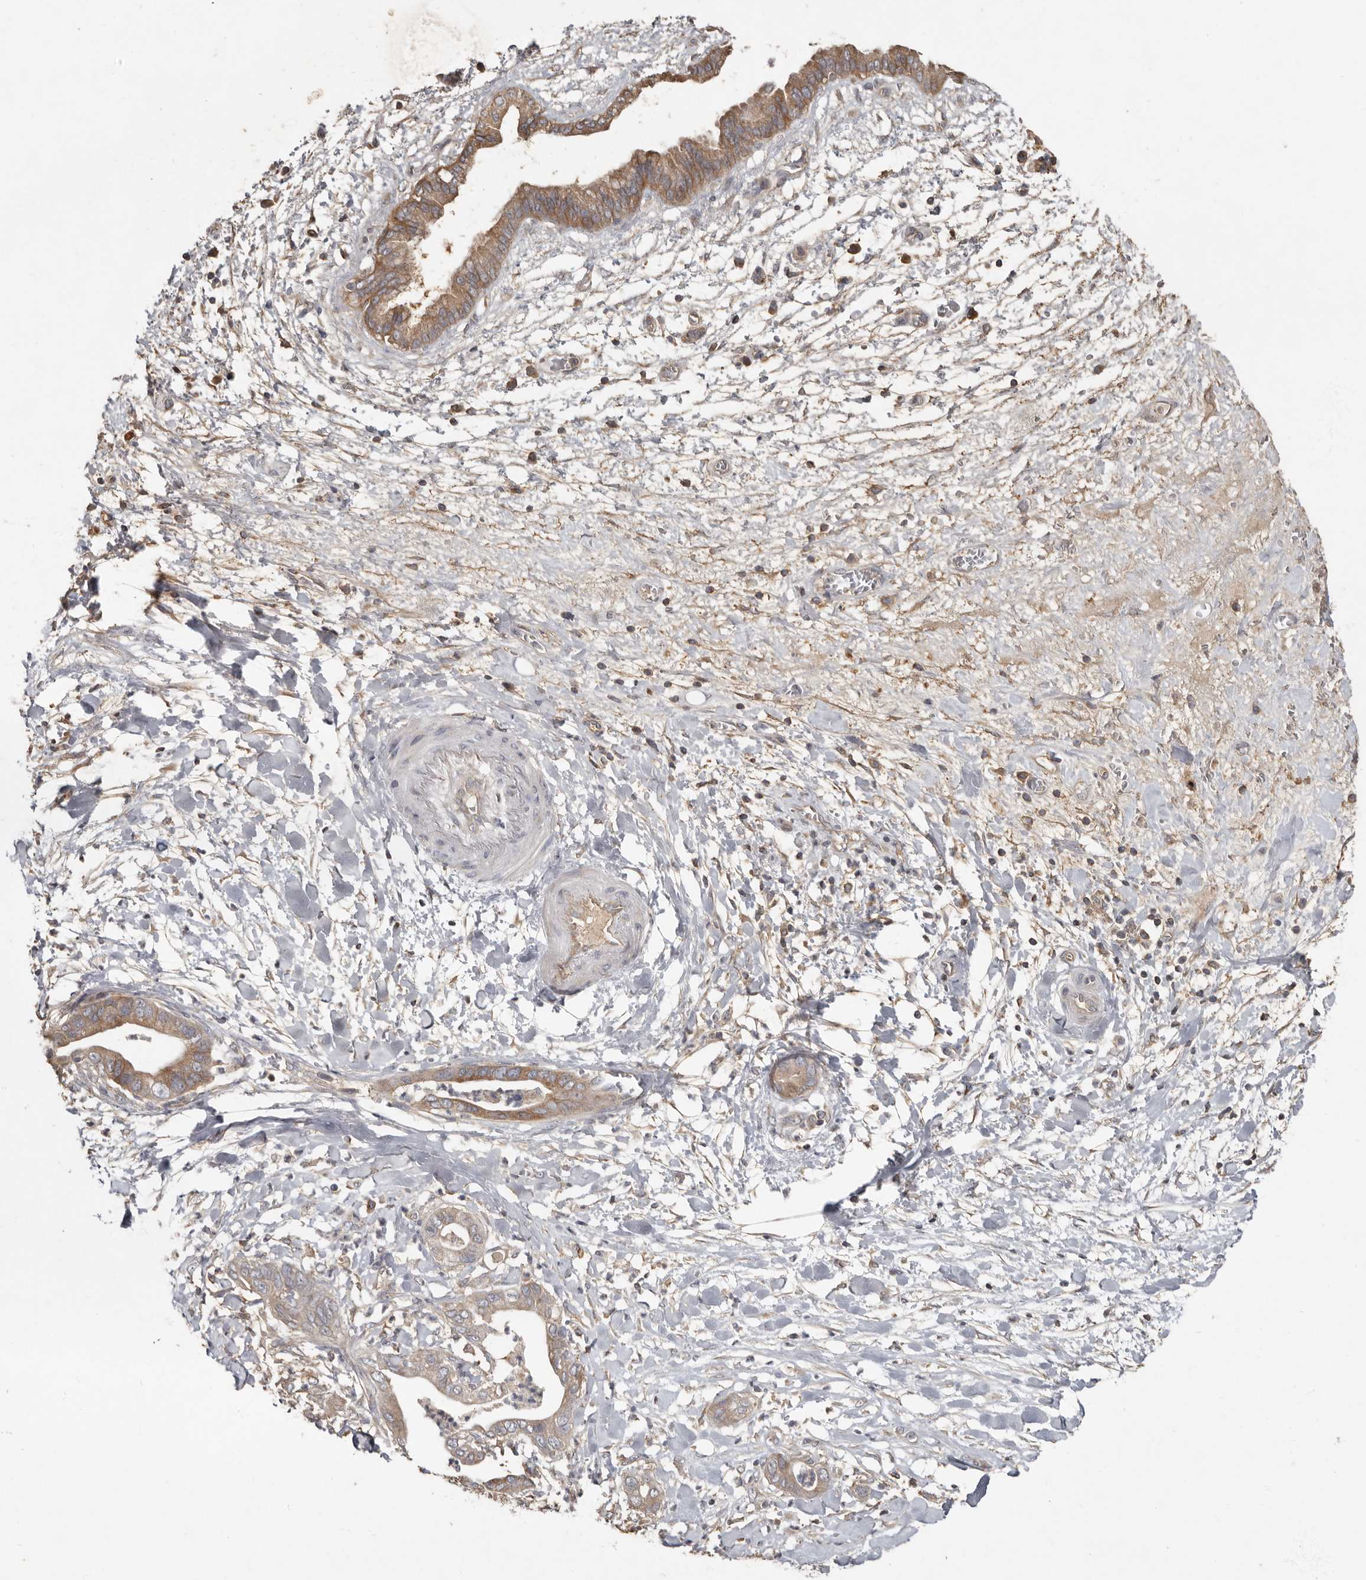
{"staining": {"intensity": "moderate", "quantity": "25%-75%", "location": "cytoplasmic/membranous"}, "tissue": "pancreatic cancer", "cell_type": "Tumor cells", "image_type": "cancer", "snomed": [{"axis": "morphology", "description": "Adenocarcinoma, NOS"}, {"axis": "topography", "description": "Pancreas"}], "caption": "Pancreatic cancer (adenocarcinoma) stained for a protein (brown) reveals moderate cytoplasmic/membranous positive expression in about 25%-75% of tumor cells.", "gene": "KIF26B", "patient": {"sex": "female", "age": 78}}